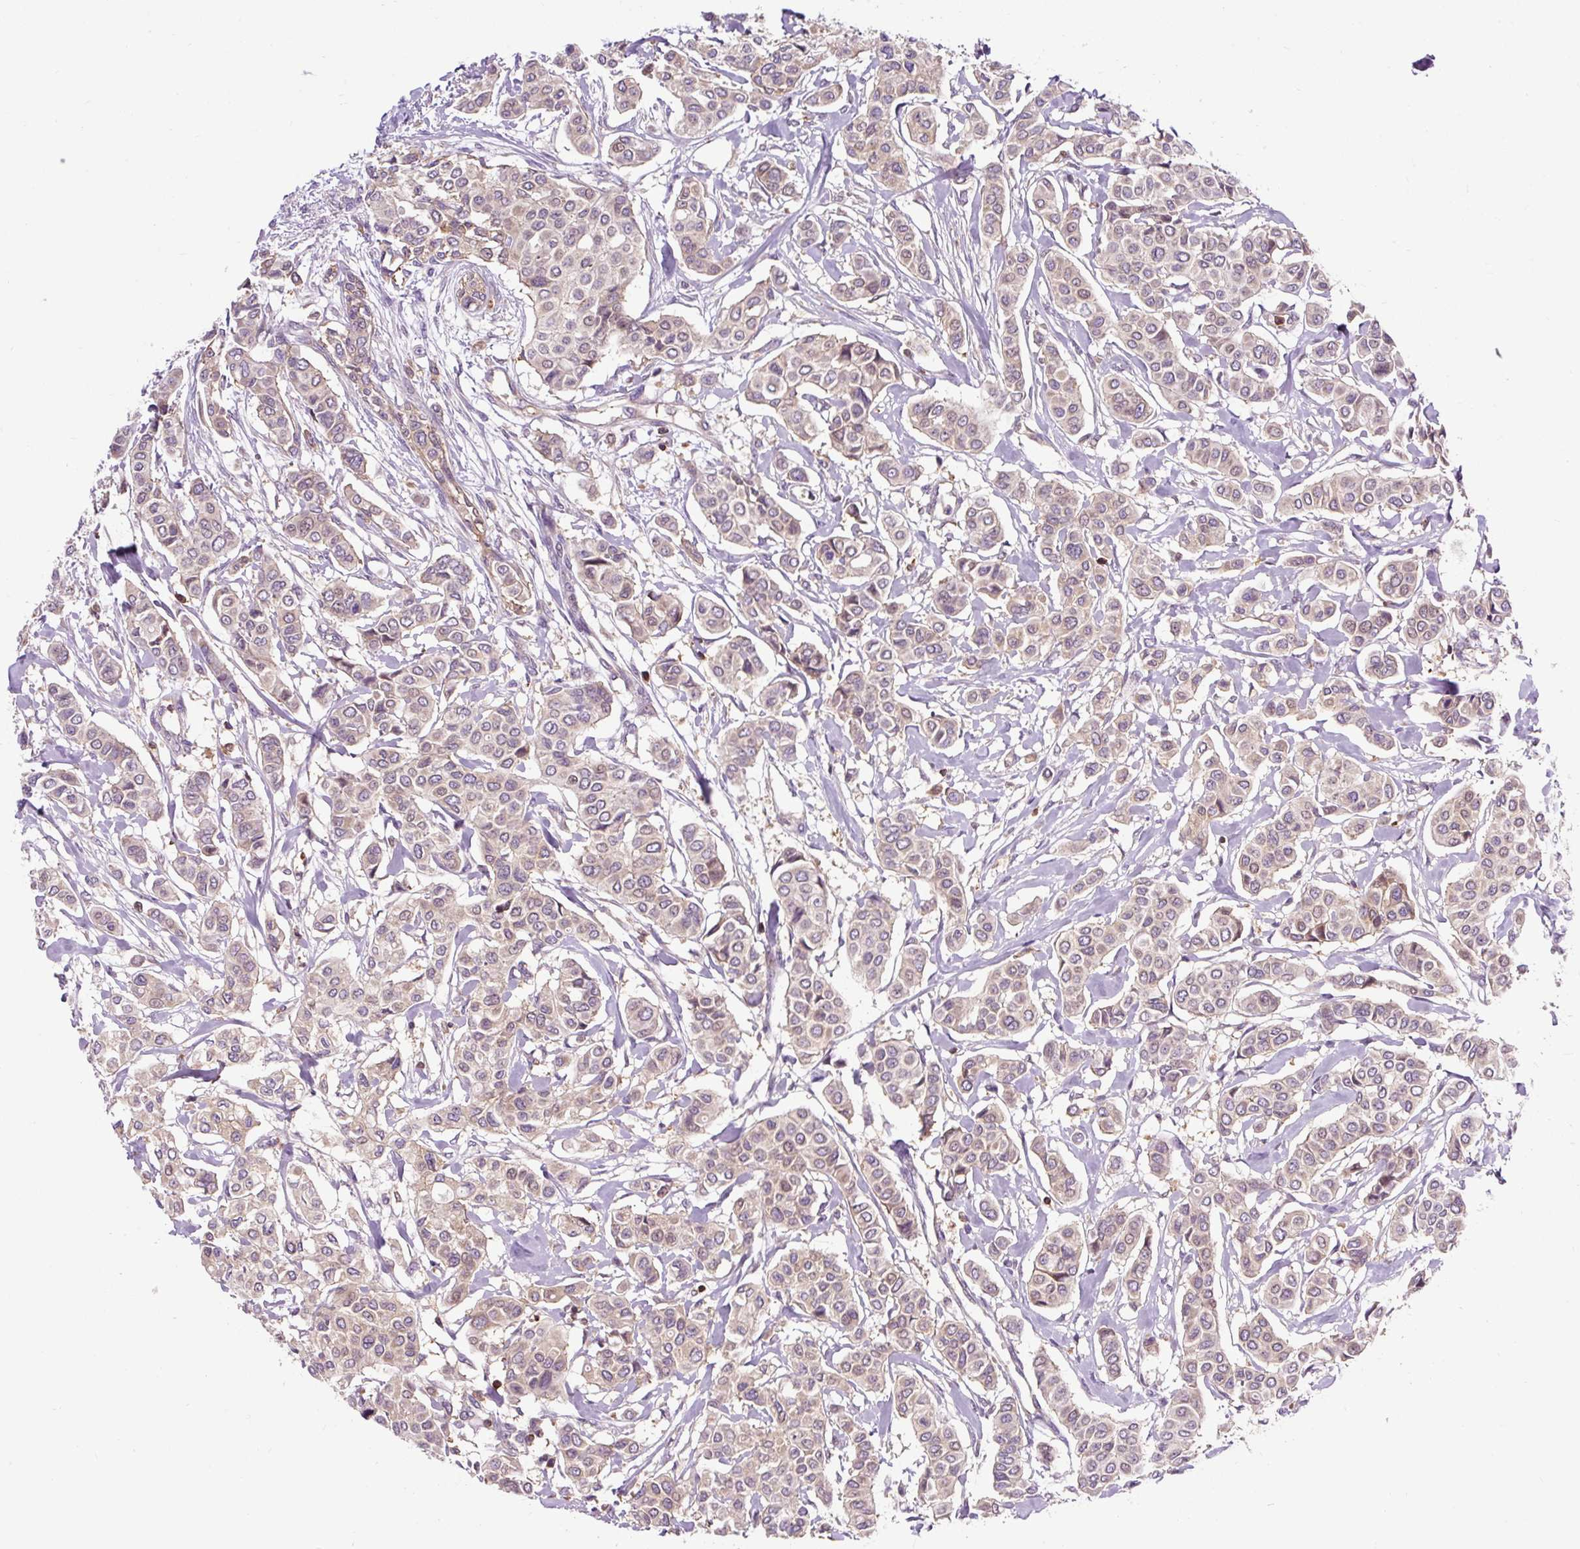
{"staining": {"intensity": "weak", "quantity": "25%-75%", "location": "cytoplasmic/membranous"}, "tissue": "breast cancer", "cell_type": "Tumor cells", "image_type": "cancer", "snomed": [{"axis": "morphology", "description": "Lobular carcinoma"}, {"axis": "topography", "description": "Breast"}], "caption": "High-power microscopy captured an immunohistochemistry (IHC) histopathology image of breast lobular carcinoma, revealing weak cytoplasmic/membranous staining in approximately 25%-75% of tumor cells.", "gene": "CISD3", "patient": {"sex": "female", "age": 51}}